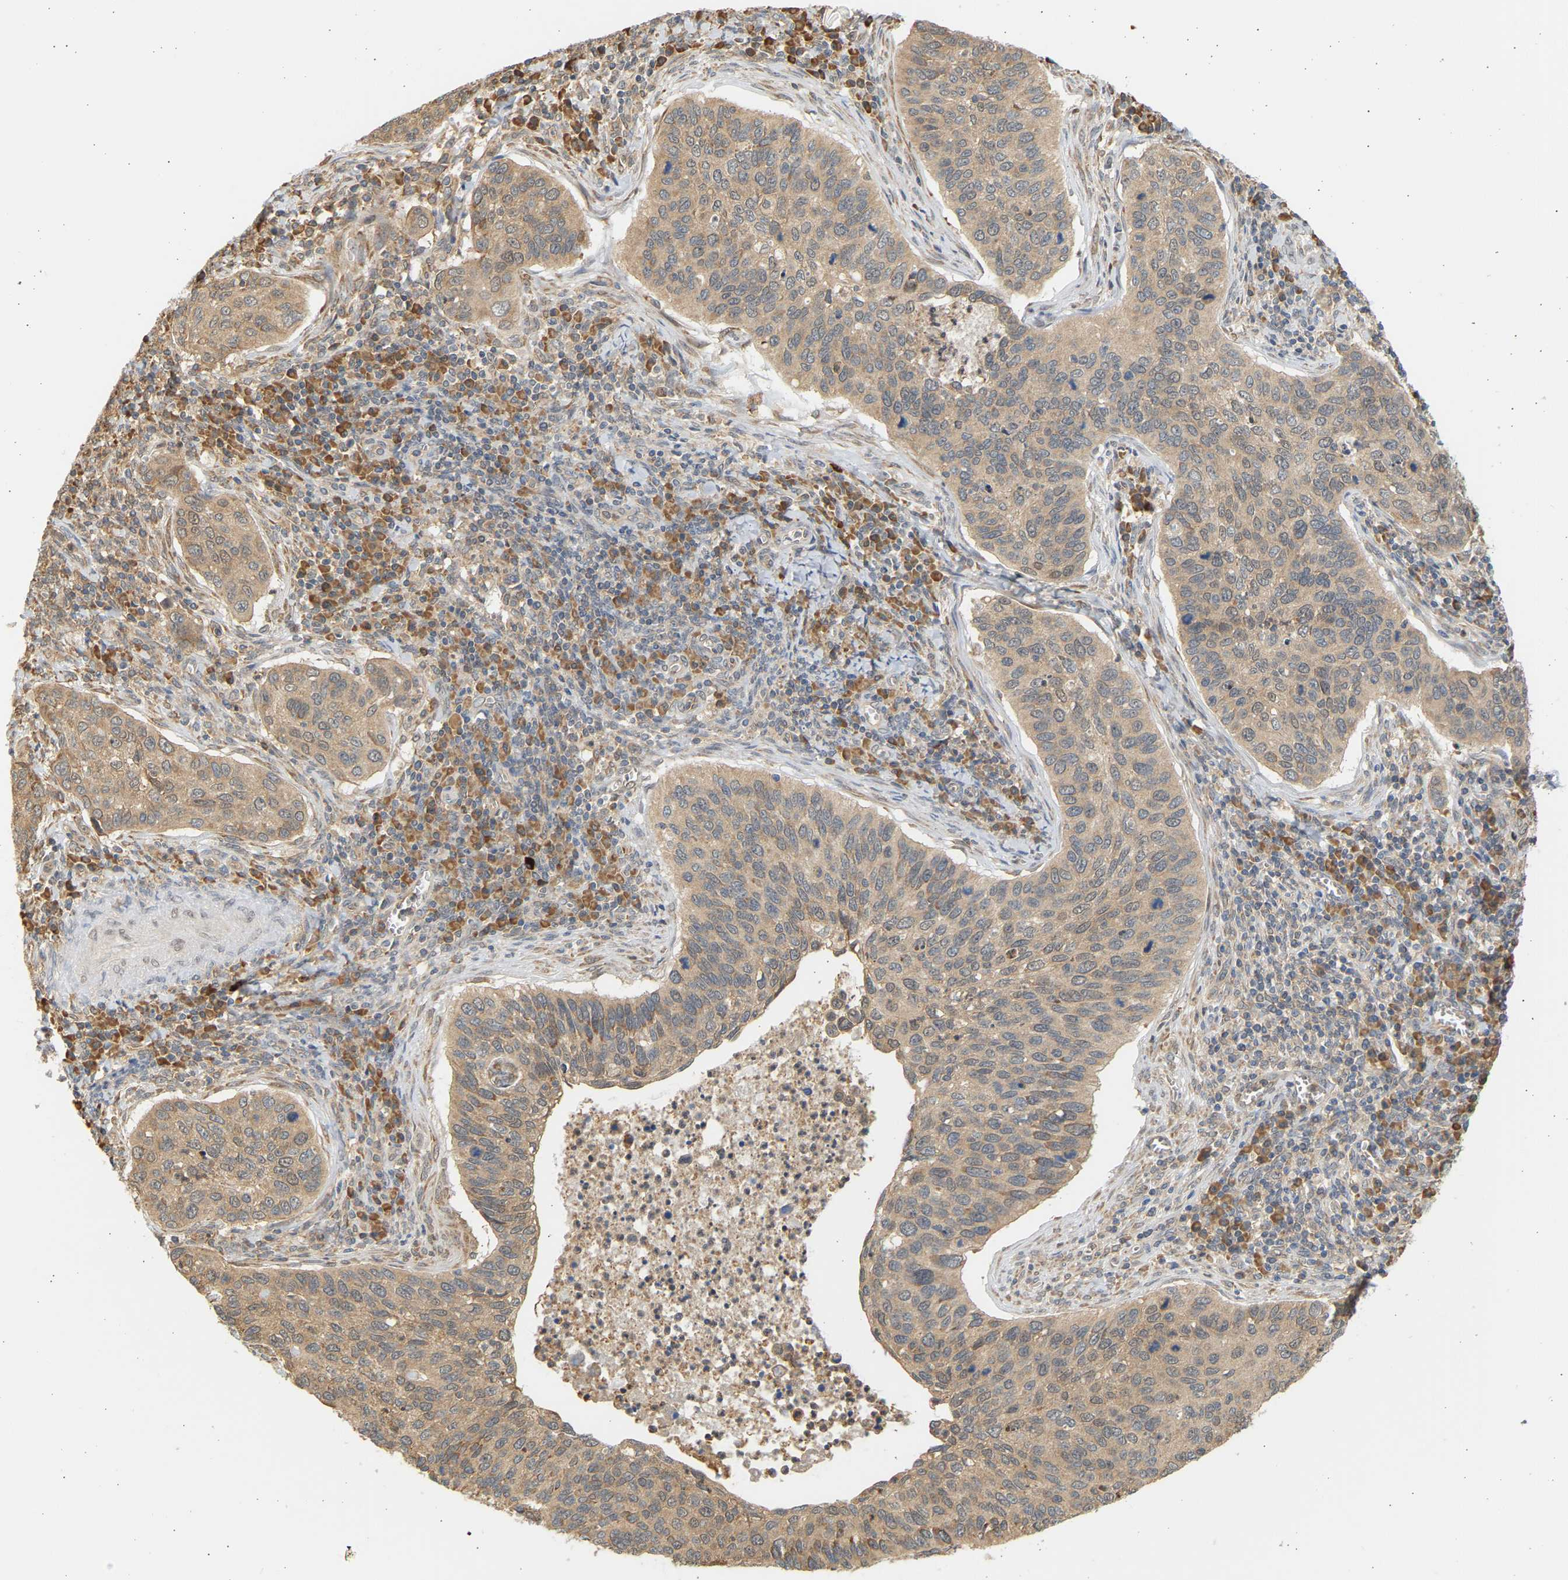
{"staining": {"intensity": "weak", "quantity": ">75%", "location": "cytoplasmic/membranous"}, "tissue": "cervical cancer", "cell_type": "Tumor cells", "image_type": "cancer", "snomed": [{"axis": "morphology", "description": "Squamous cell carcinoma, NOS"}, {"axis": "topography", "description": "Cervix"}], "caption": "Squamous cell carcinoma (cervical) stained with DAB immunohistochemistry (IHC) displays low levels of weak cytoplasmic/membranous positivity in approximately >75% of tumor cells.", "gene": "B4GALT6", "patient": {"sex": "female", "age": 53}}